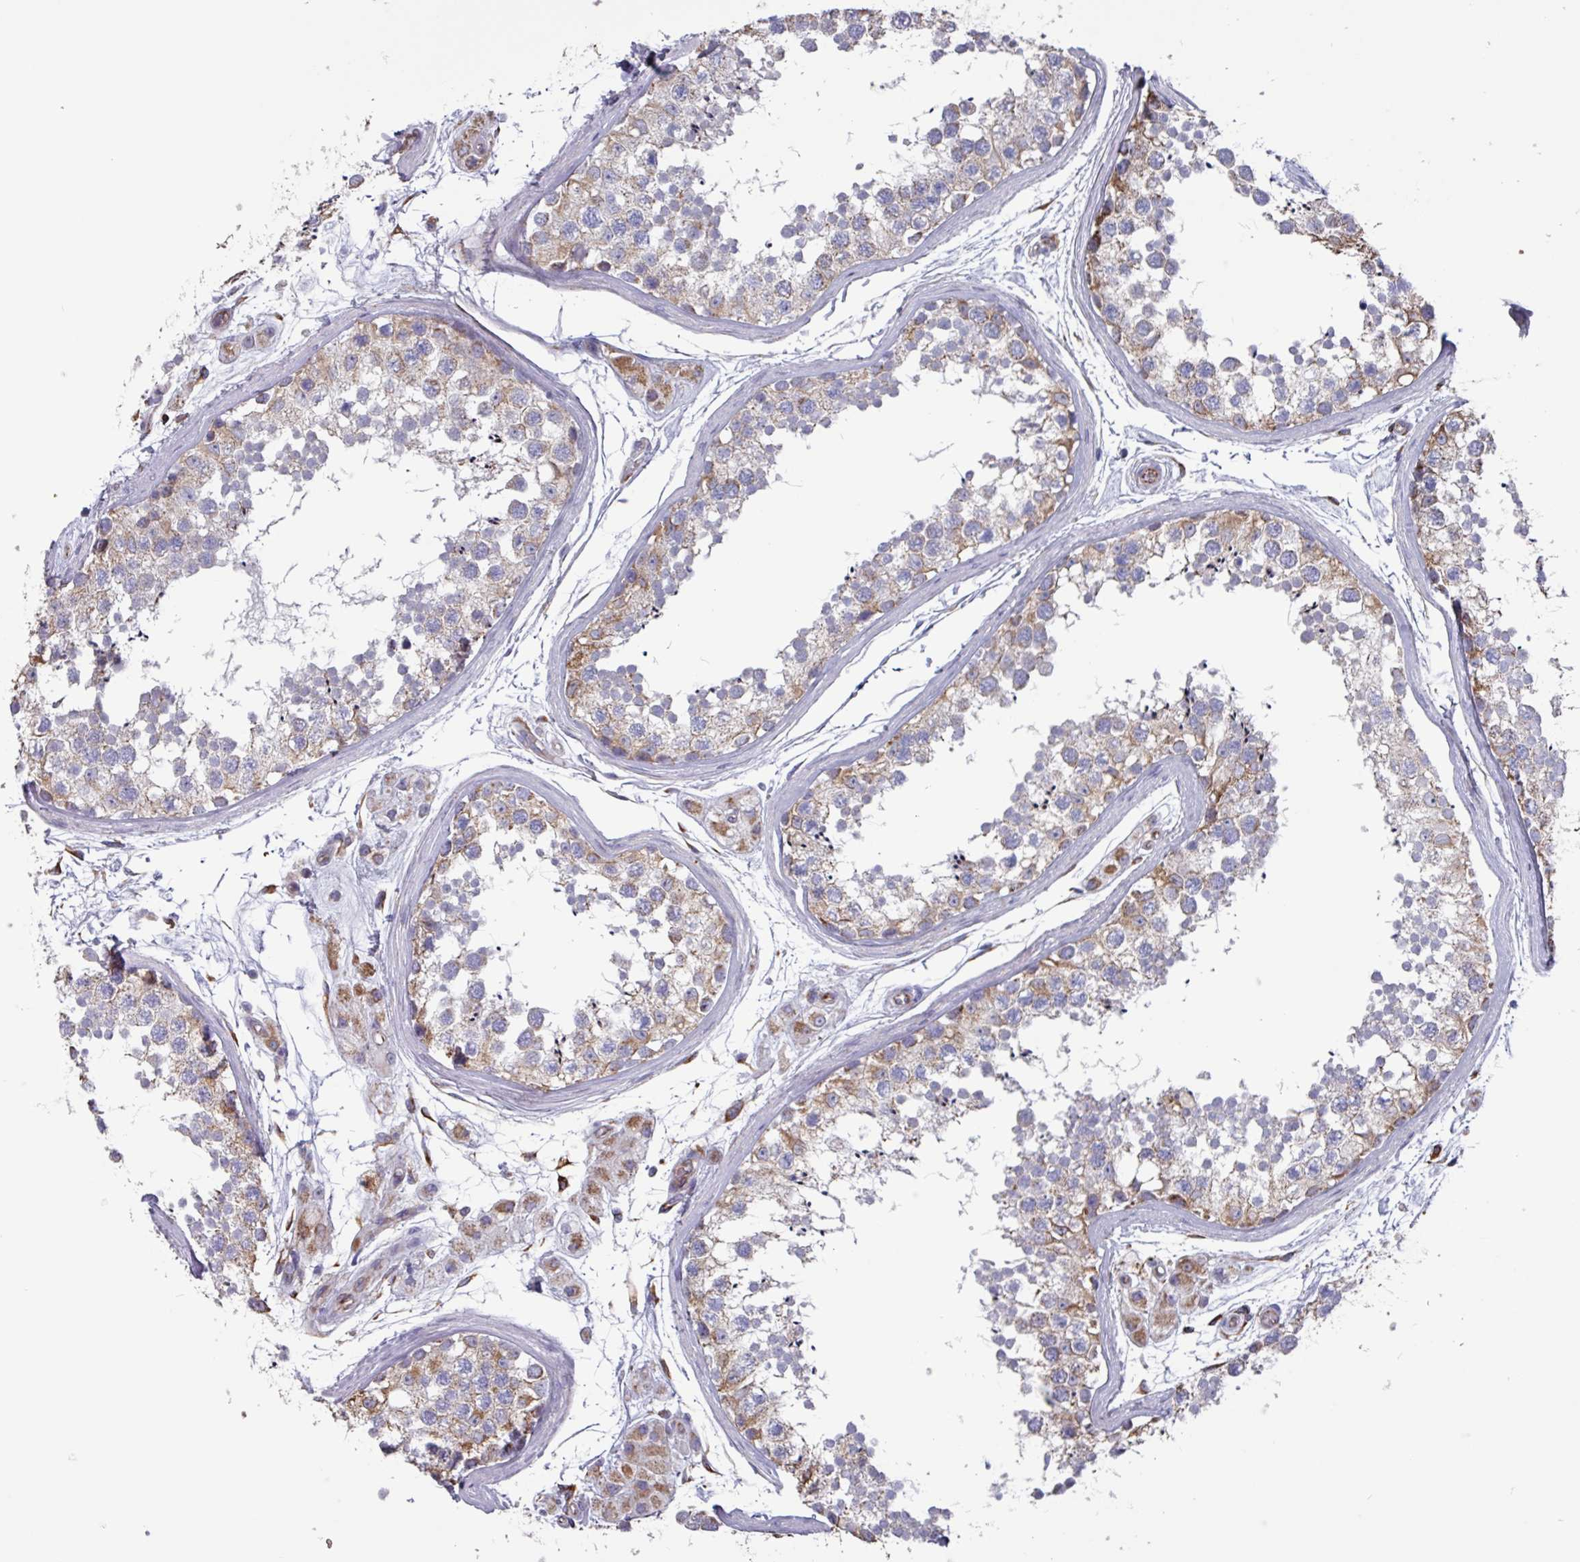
{"staining": {"intensity": "moderate", "quantity": "25%-75%", "location": "cytoplasmic/membranous"}, "tissue": "testis", "cell_type": "Cells in seminiferous ducts", "image_type": "normal", "snomed": [{"axis": "morphology", "description": "Normal tissue, NOS"}, {"axis": "topography", "description": "Testis"}], "caption": "DAB (3,3'-diaminobenzidine) immunohistochemical staining of unremarkable human testis demonstrates moderate cytoplasmic/membranous protein expression in about 25%-75% of cells in seminiferous ducts. (Brightfield microscopy of DAB IHC at high magnification).", "gene": "UQCC2", "patient": {"sex": "male", "age": 56}}